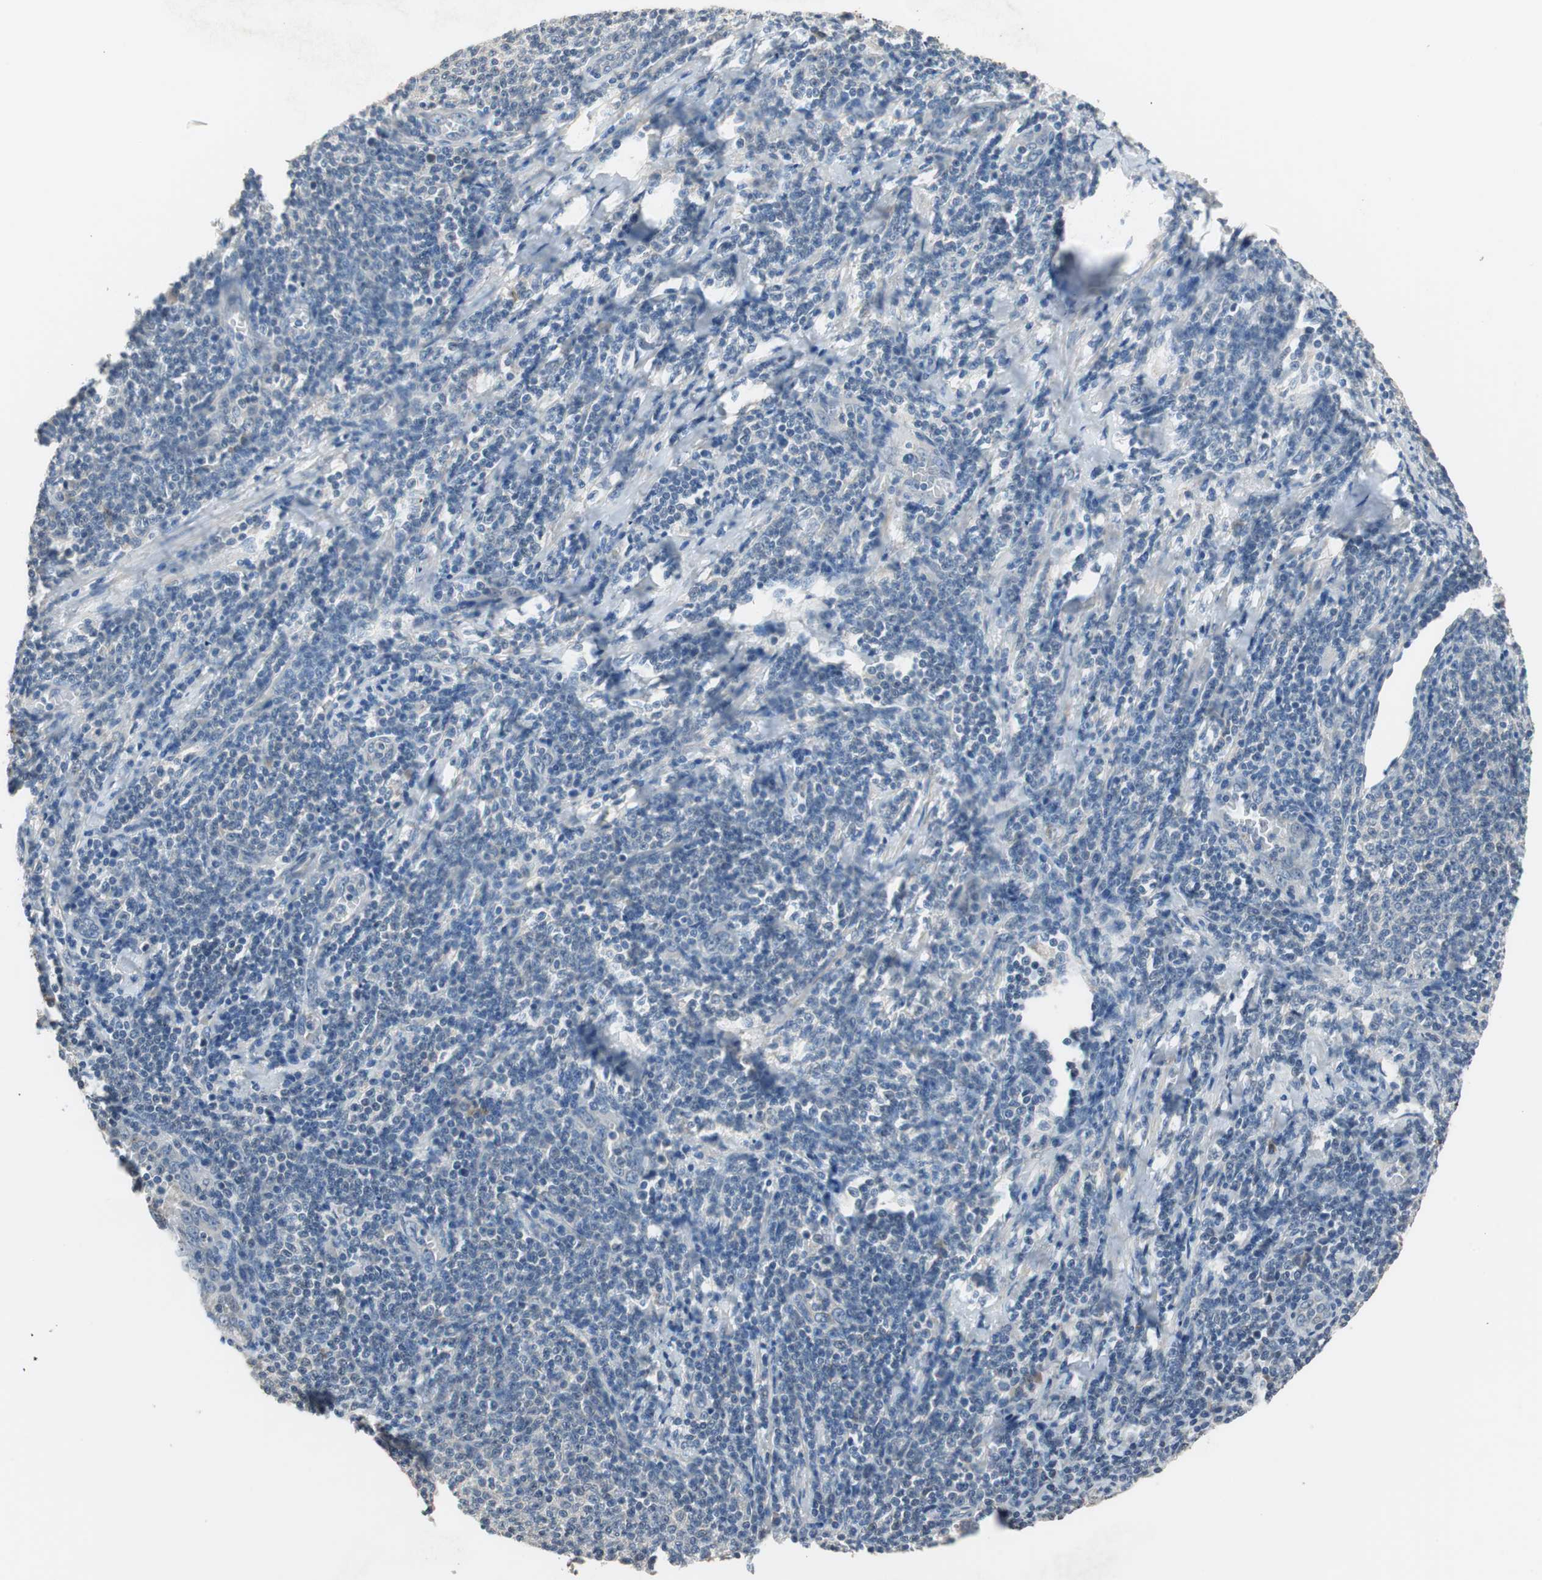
{"staining": {"intensity": "negative", "quantity": "none", "location": "none"}, "tissue": "lymphoma", "cell_type": "Tumor cells", "image_type": "cancer", "snomed": [{"axis": "morphology", "description": "Malignant lymphoma, non-Hodgkin's type, Low grade"}, {"axis": "topography", "description": "Lymph node"}], "caption": "Tumor cells are negative for brown protein staining in low-grade malignant lymphoma, non-Hodgkin's type.", "gene": "PI4KB", "patient": {"sex": "male", "age": 66}}